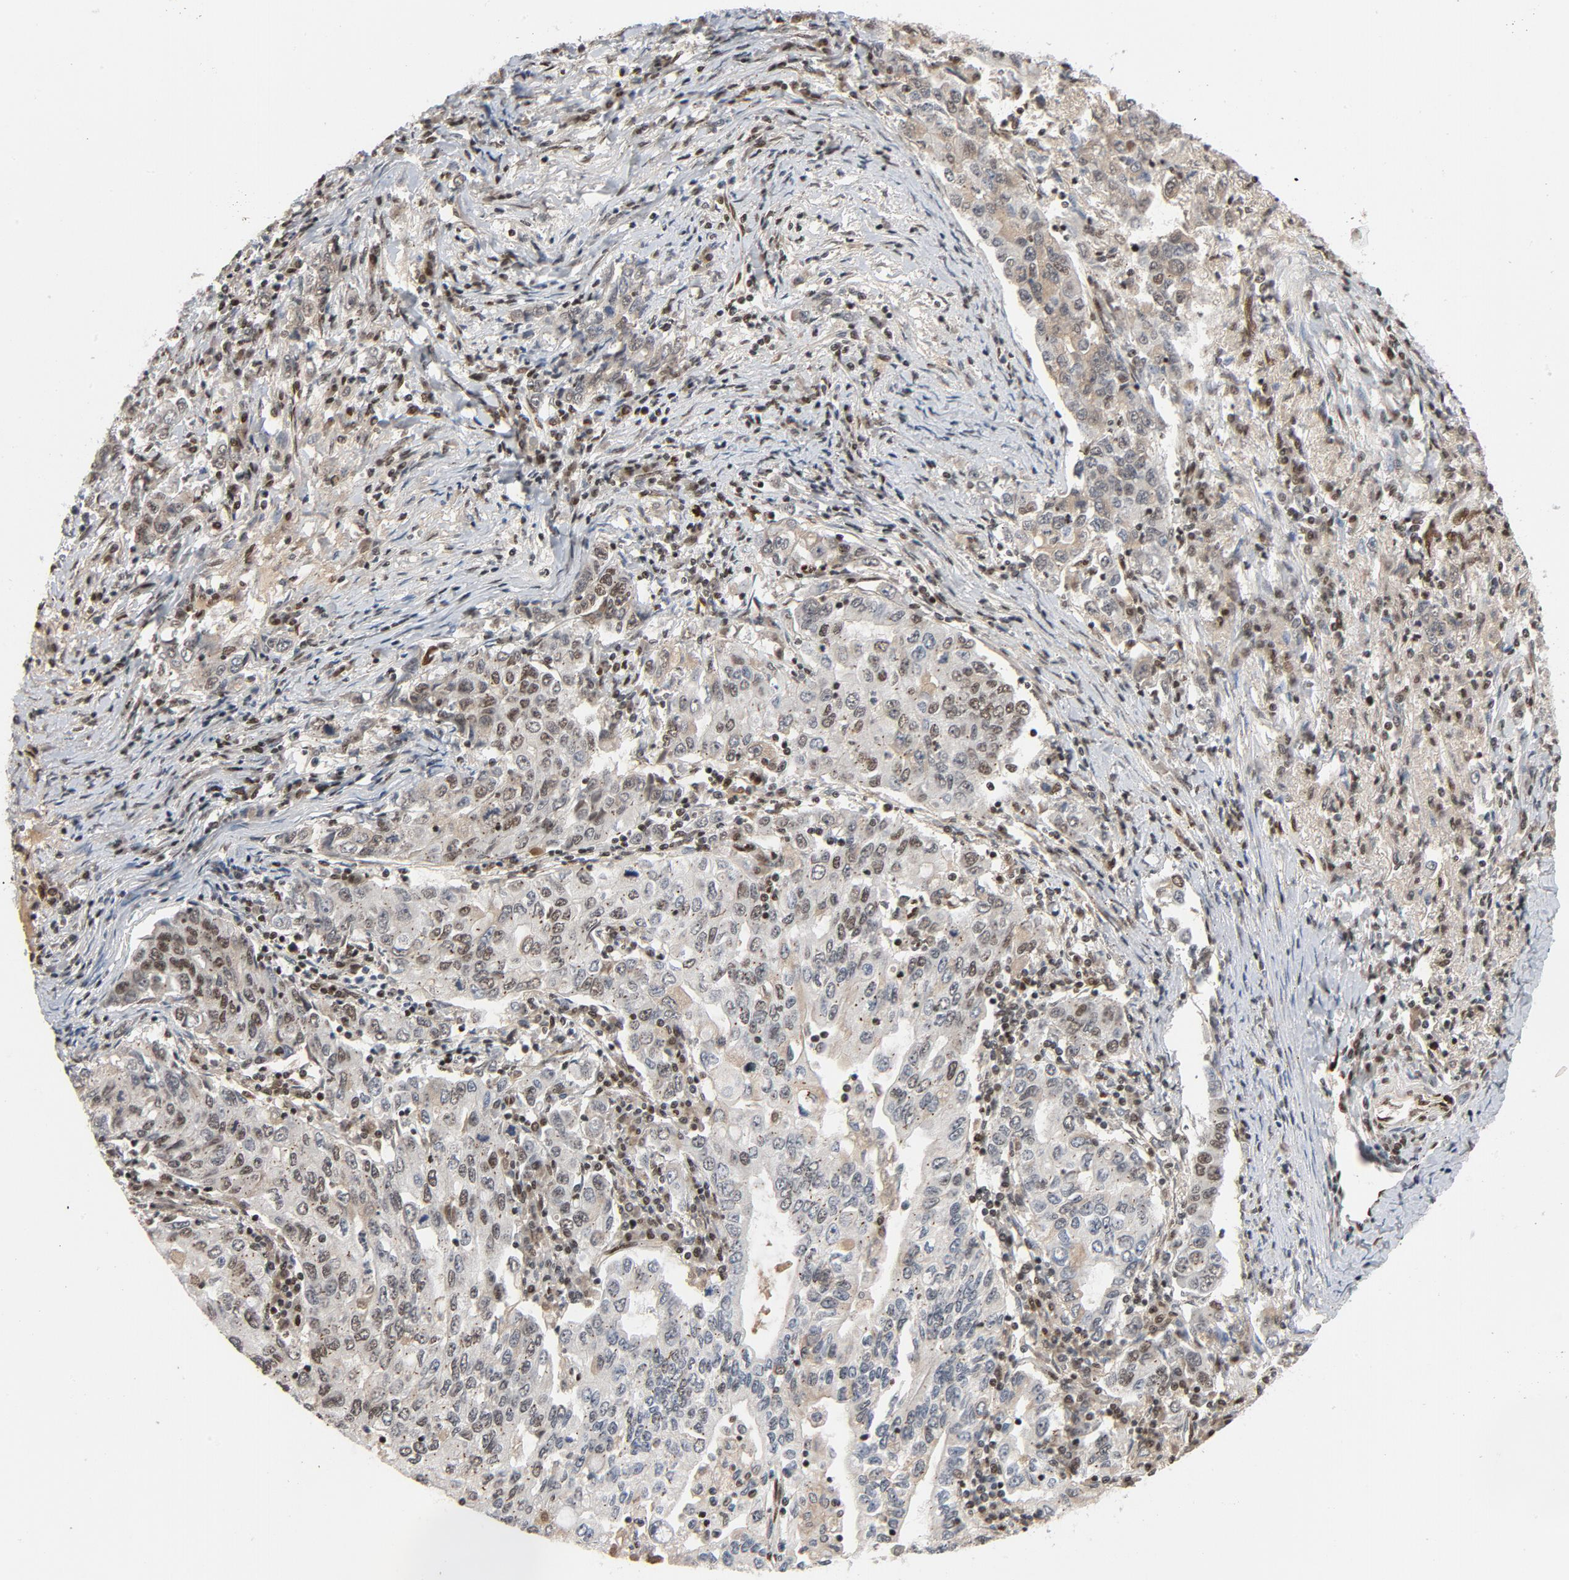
{"staining": {"intensity": "moderate", "quantity": "25%-75%", "location": "nuclear"}, "tissue": "stomach cancer", "cell_type": "Tumor cells", "image_type": "cancer", "snomed": [{"axis": "morphology", "description": "Adenocarcinoma, NOS"}, {"axis": "topography", "description": "Stomach, lower"}], "caption": "Tumor cells display moderate nuclear staining in approximately 25%-75% of cells in stomach adenocarcinoma. The staining was performed using DAB to visualize the protein expression in brown, while the nuclei were stained in blue with hematoxylin (Magnification: 20x).", "gene": "SMARCD1", "patient": {"sex": "female", "age": 72}}